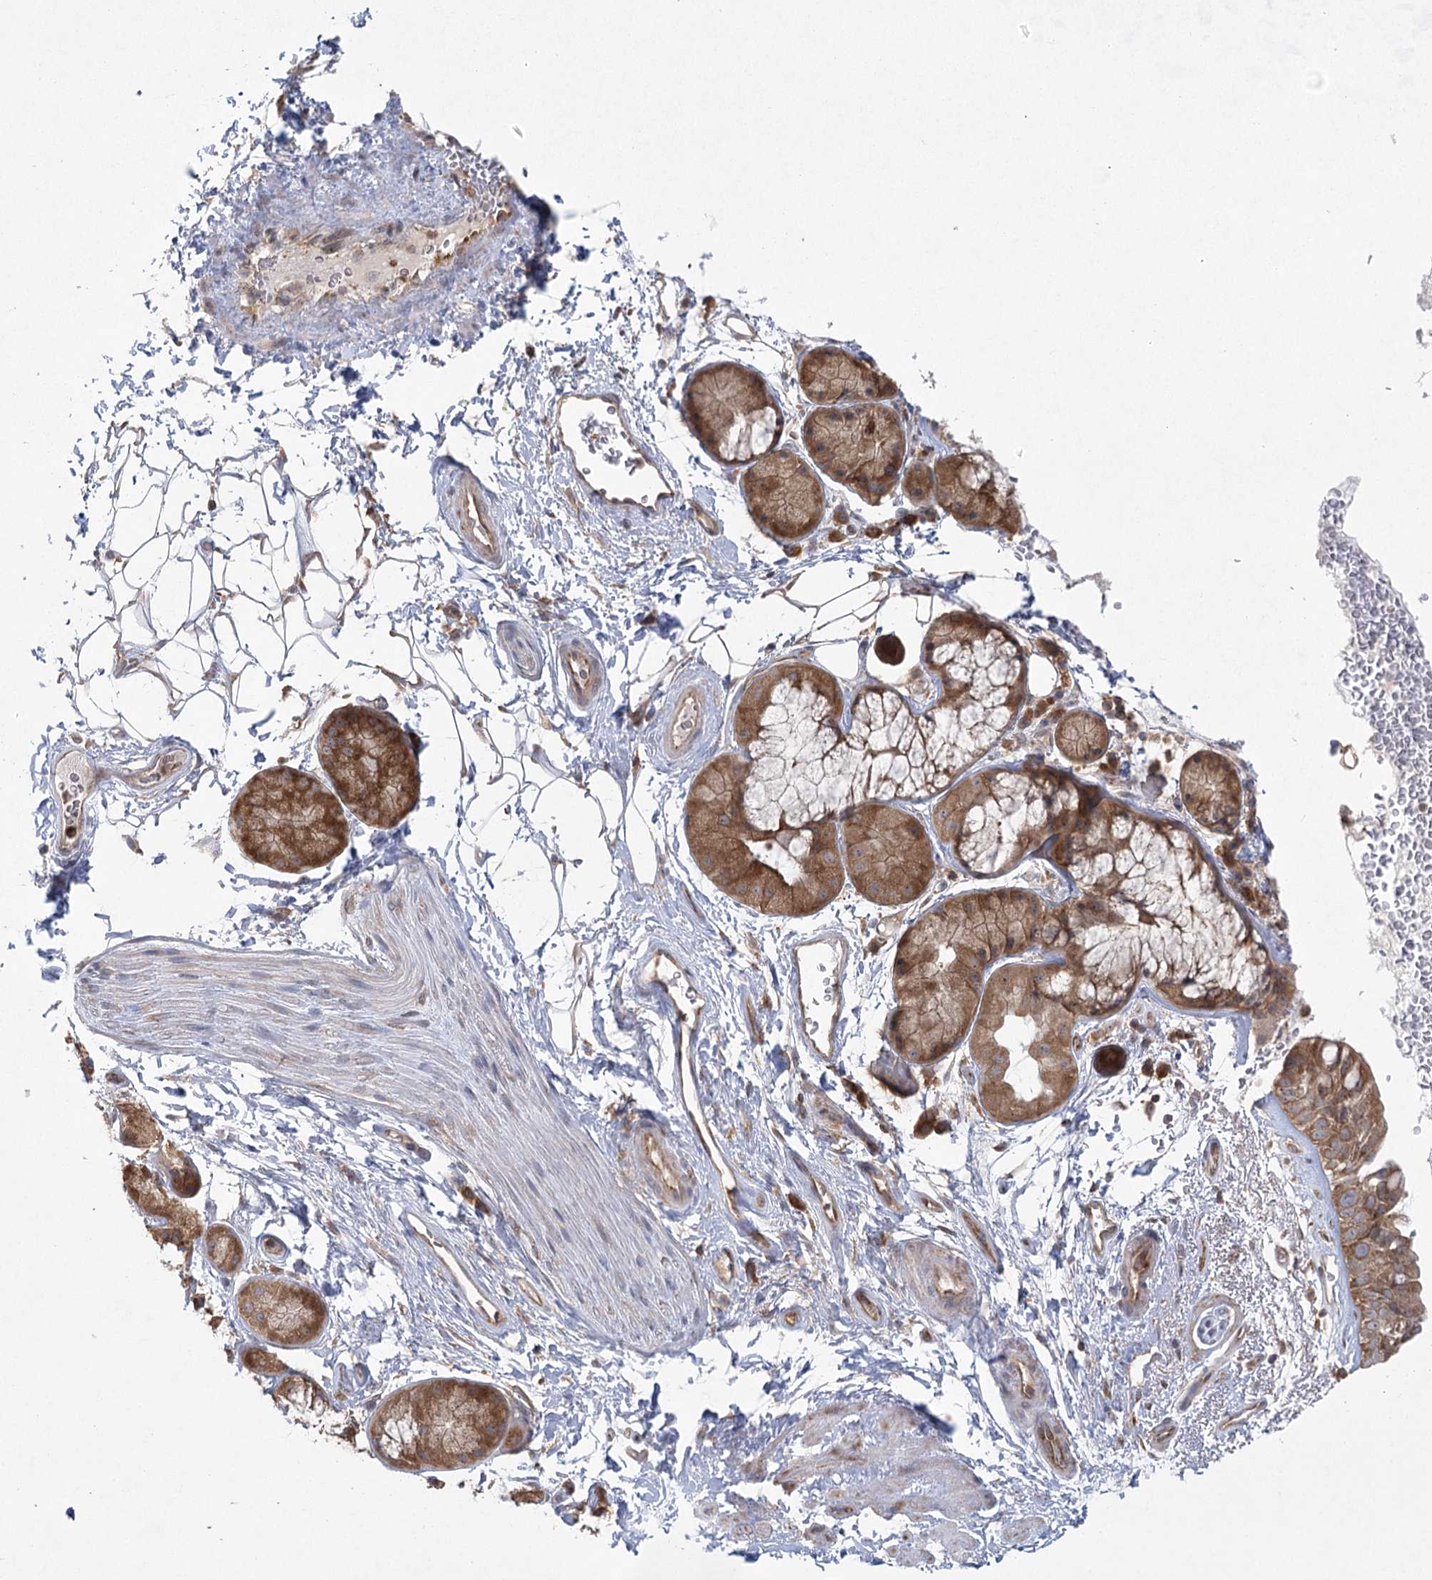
{"staining": {"intensity": "moderate", "quantity": ">75%", "location": "cytoplasmic/membranous"}, "tissue": "bronchus", "cell_type": "Respiratory epithelial cells", "image_type": "normal", "snomed": [{"axis": "morphology", "description": "Normal tissue, NOS"}, {"axis": "morphology", "description": "Squamous cell carcinoma, NOS"}, {"axis": "topography", "description": "Lymph node"}, {"axis": "topography", "description": "Bronchus"}, {"axis": "topography", "description": "Lung"}], "caption": "Immunohistochemistry (IHC) staining of benign bronchus, which displays medium levels of moderate cytoplasmic/membranous staining in approximately >75% of respiratory epithelial cells indicating moderate cytoplasmic/membranous protein expression. The staining was performed using DAB (brown) for protein detection and nuclei were counterstained in hematoxylin (blue).", "gene": "EIF3A", "patient": {"sex": "male", "age": 66}}